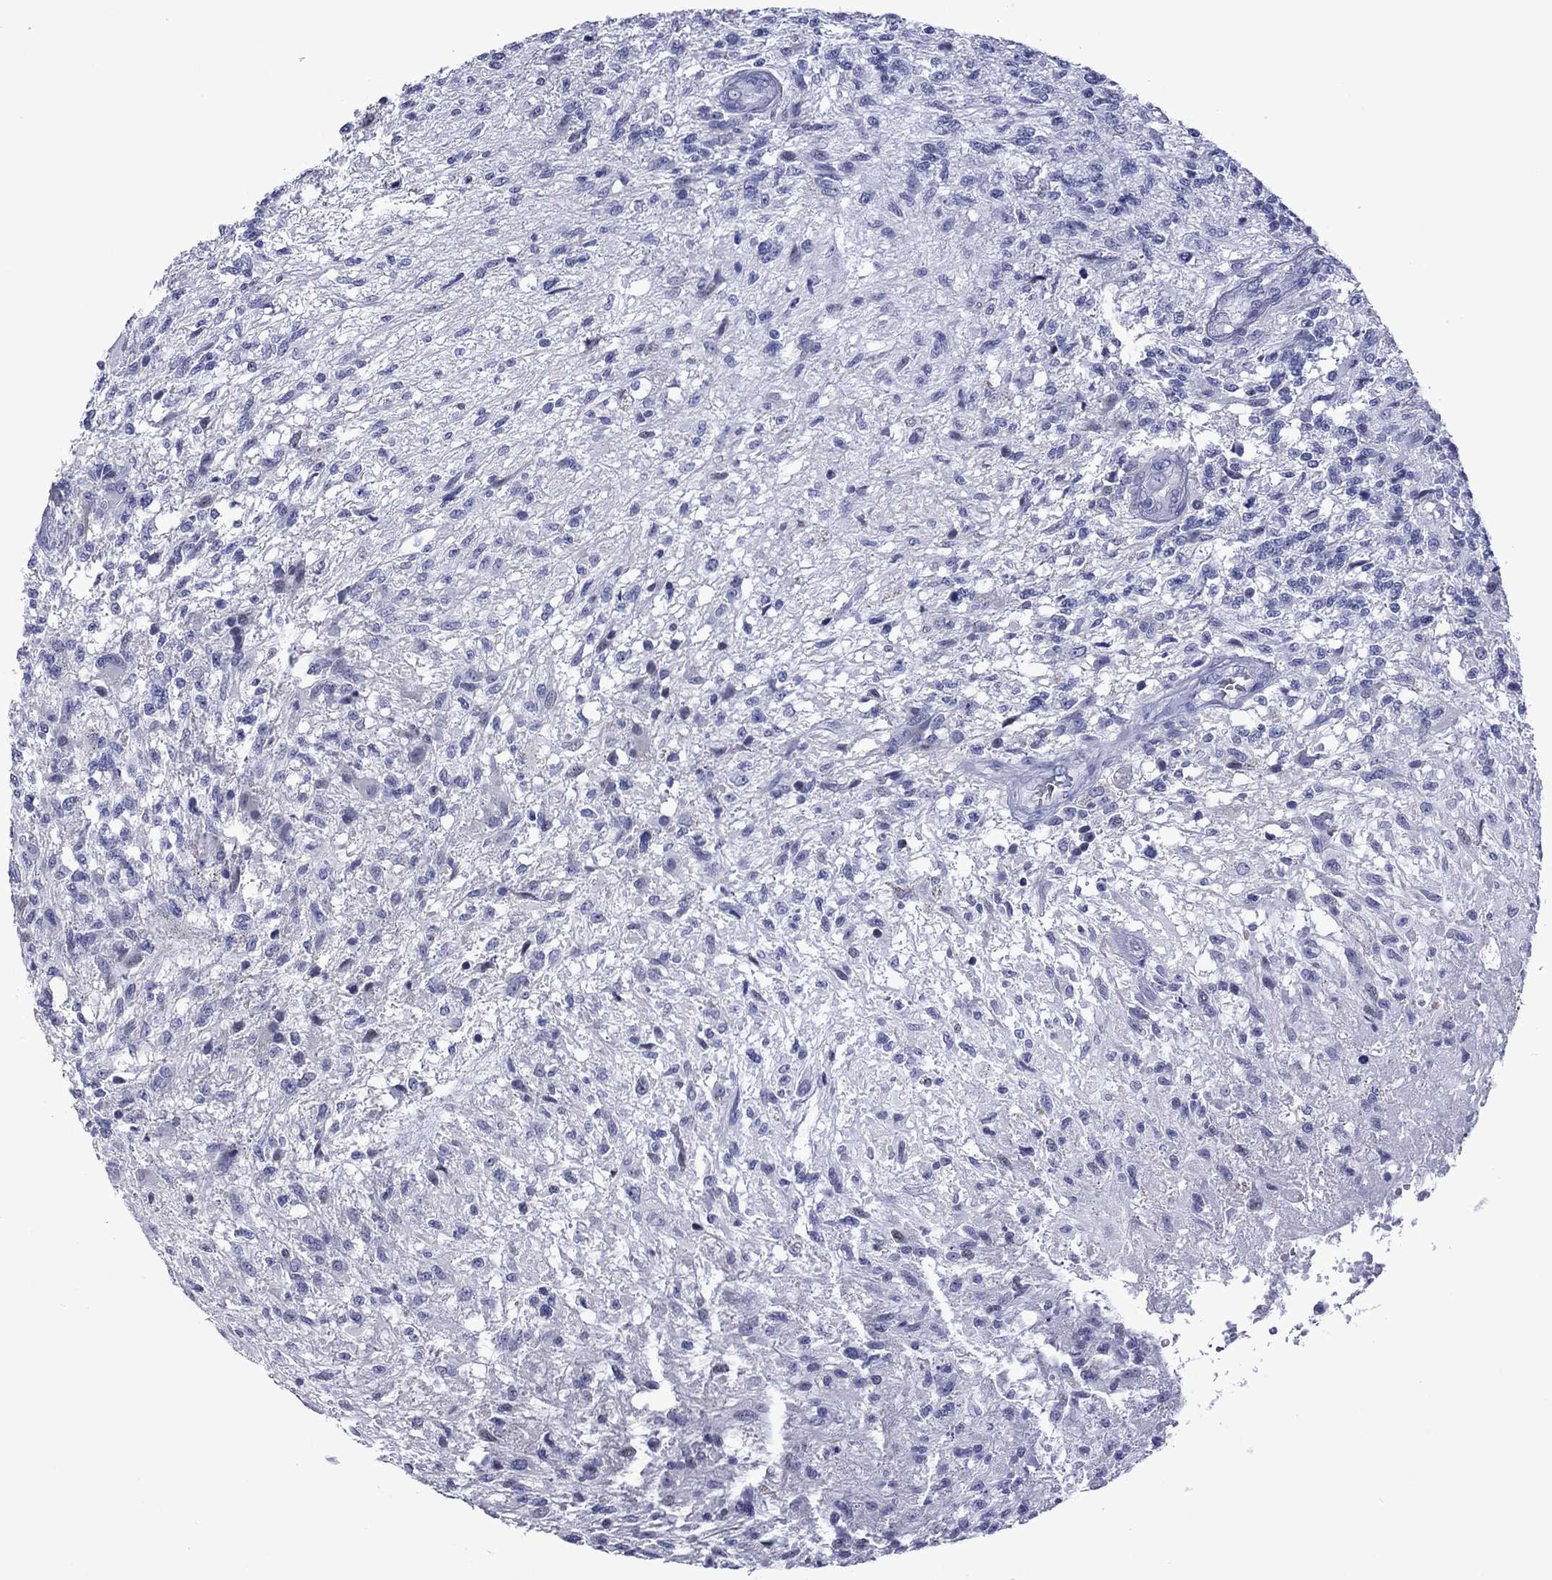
{"staining": {"intensity": "negative", "quantity": "none", "location": "none"}, "tissue": "glioma", "cell_type": "Tumor cells", "image_type": "cancer", "snomed": [{"axis": "morphology", "description": "Glioma, malignant, High grade"}, {"axis": "topography", "description": "Brain"}], "caption": "Protein analysis of glioma demonstrates no significant expression in tumor cells.", "gene": "PIWIL1", "patient": {"sex": "male", "age": 56}}